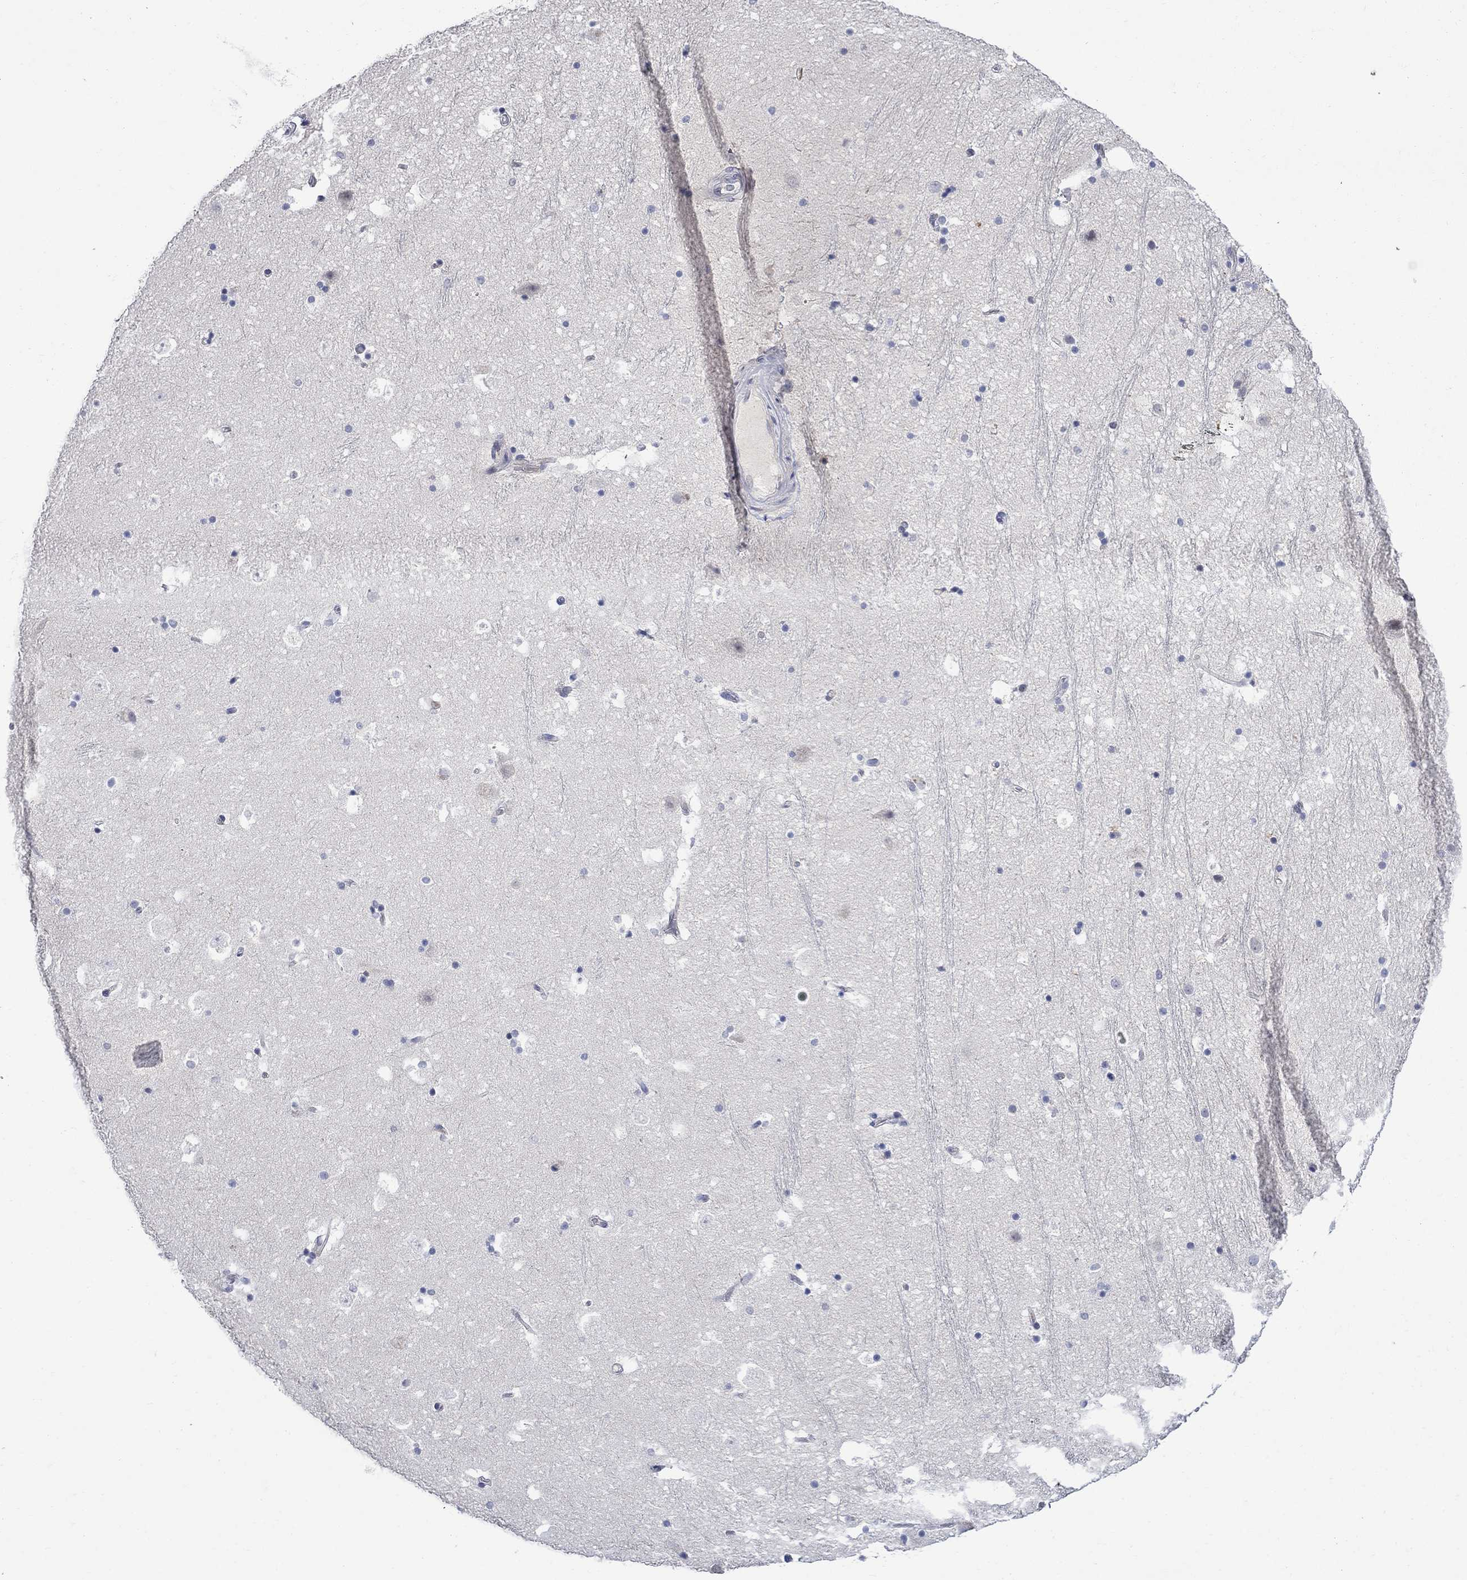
{"staining": {"intensity": "negative", "quantity": "none", "location": "none"}, "tissue": "hippocampus", "cell_type": "Glial cells", "image_type": "normal", "snomed": [{"axis": "morphology", "description": "Normal tissue, NOS"}, {"axis": "topography", "description": "Hippocampus"}], "caption": "Human hippocampus stained for a protein using IHC shows no staining in glial cells.", "gene": "DLK1", "patient": {"sex": "male", "age": 51}}